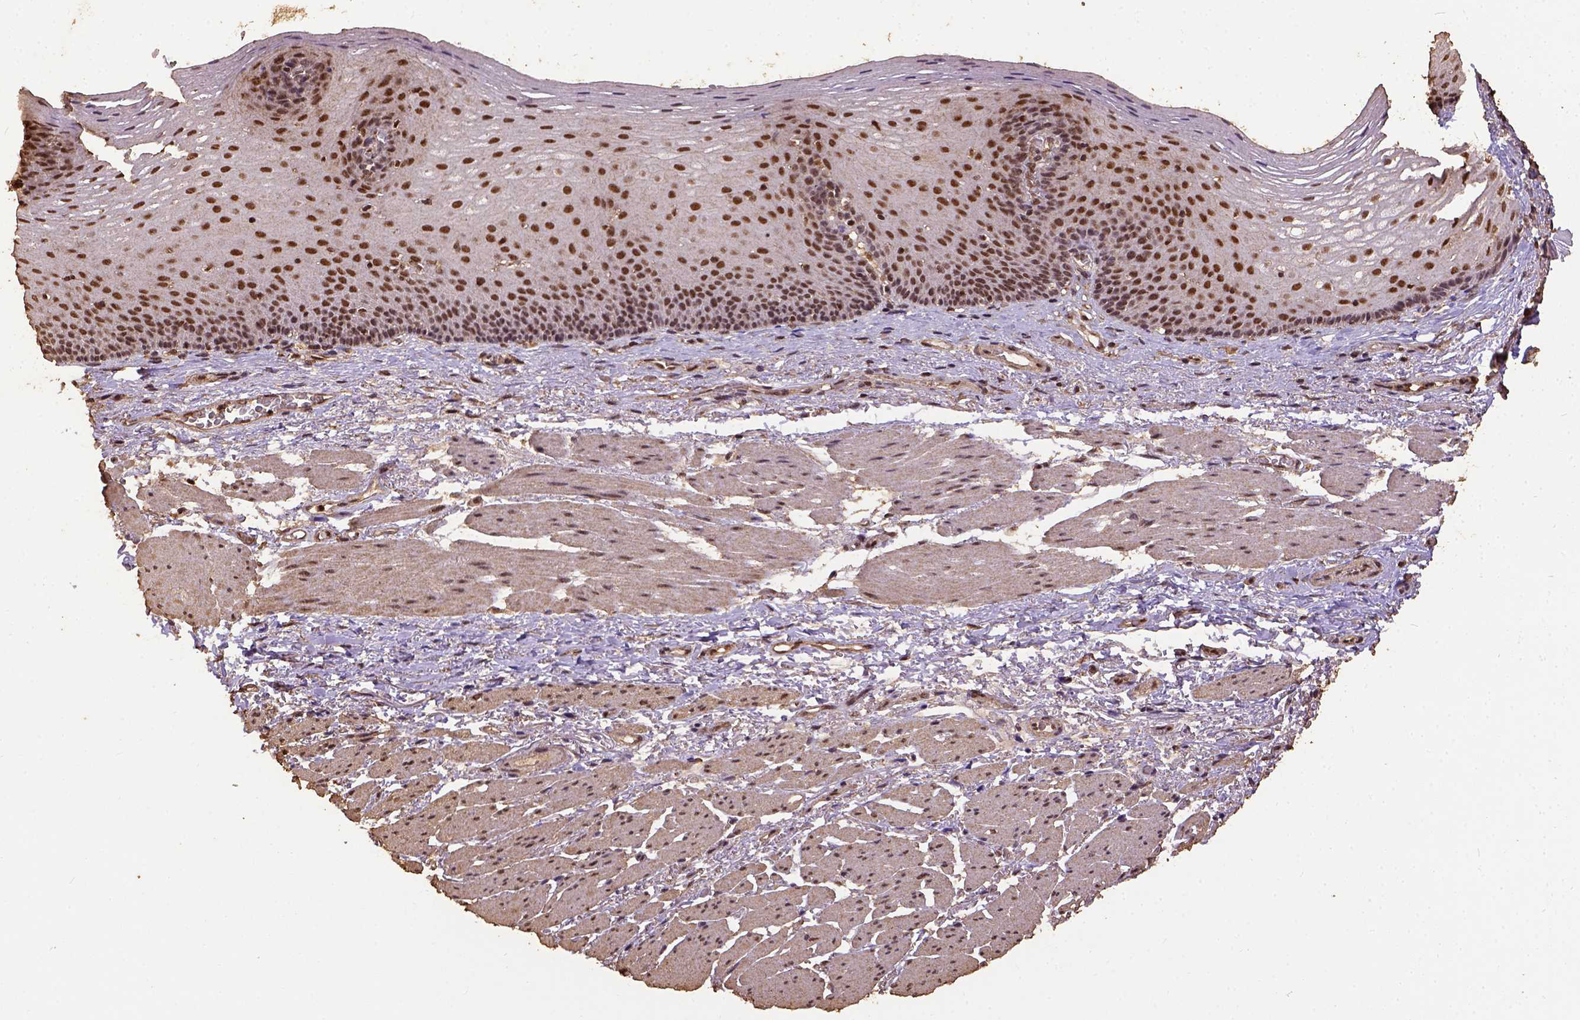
{"staining": {"intensity": "strong", "quantity": ">75%", "location": "nuclear"}, "tissue": "esophagus", "cell_type": "Squamous epithelial cells", "image_type": "normal", "snomed": [{"axis": "morphology", "description": "Normal tissue, NOS"}, {"axis": "topography", "description": "Esophagus"}], "caption": "Protein staining of unremarkable esophagus reveals strong nuclear staining in about >75% of squamous epithelial cells.", "gene": "NACC1", "patient": {"sex": "male", "age": 76}}